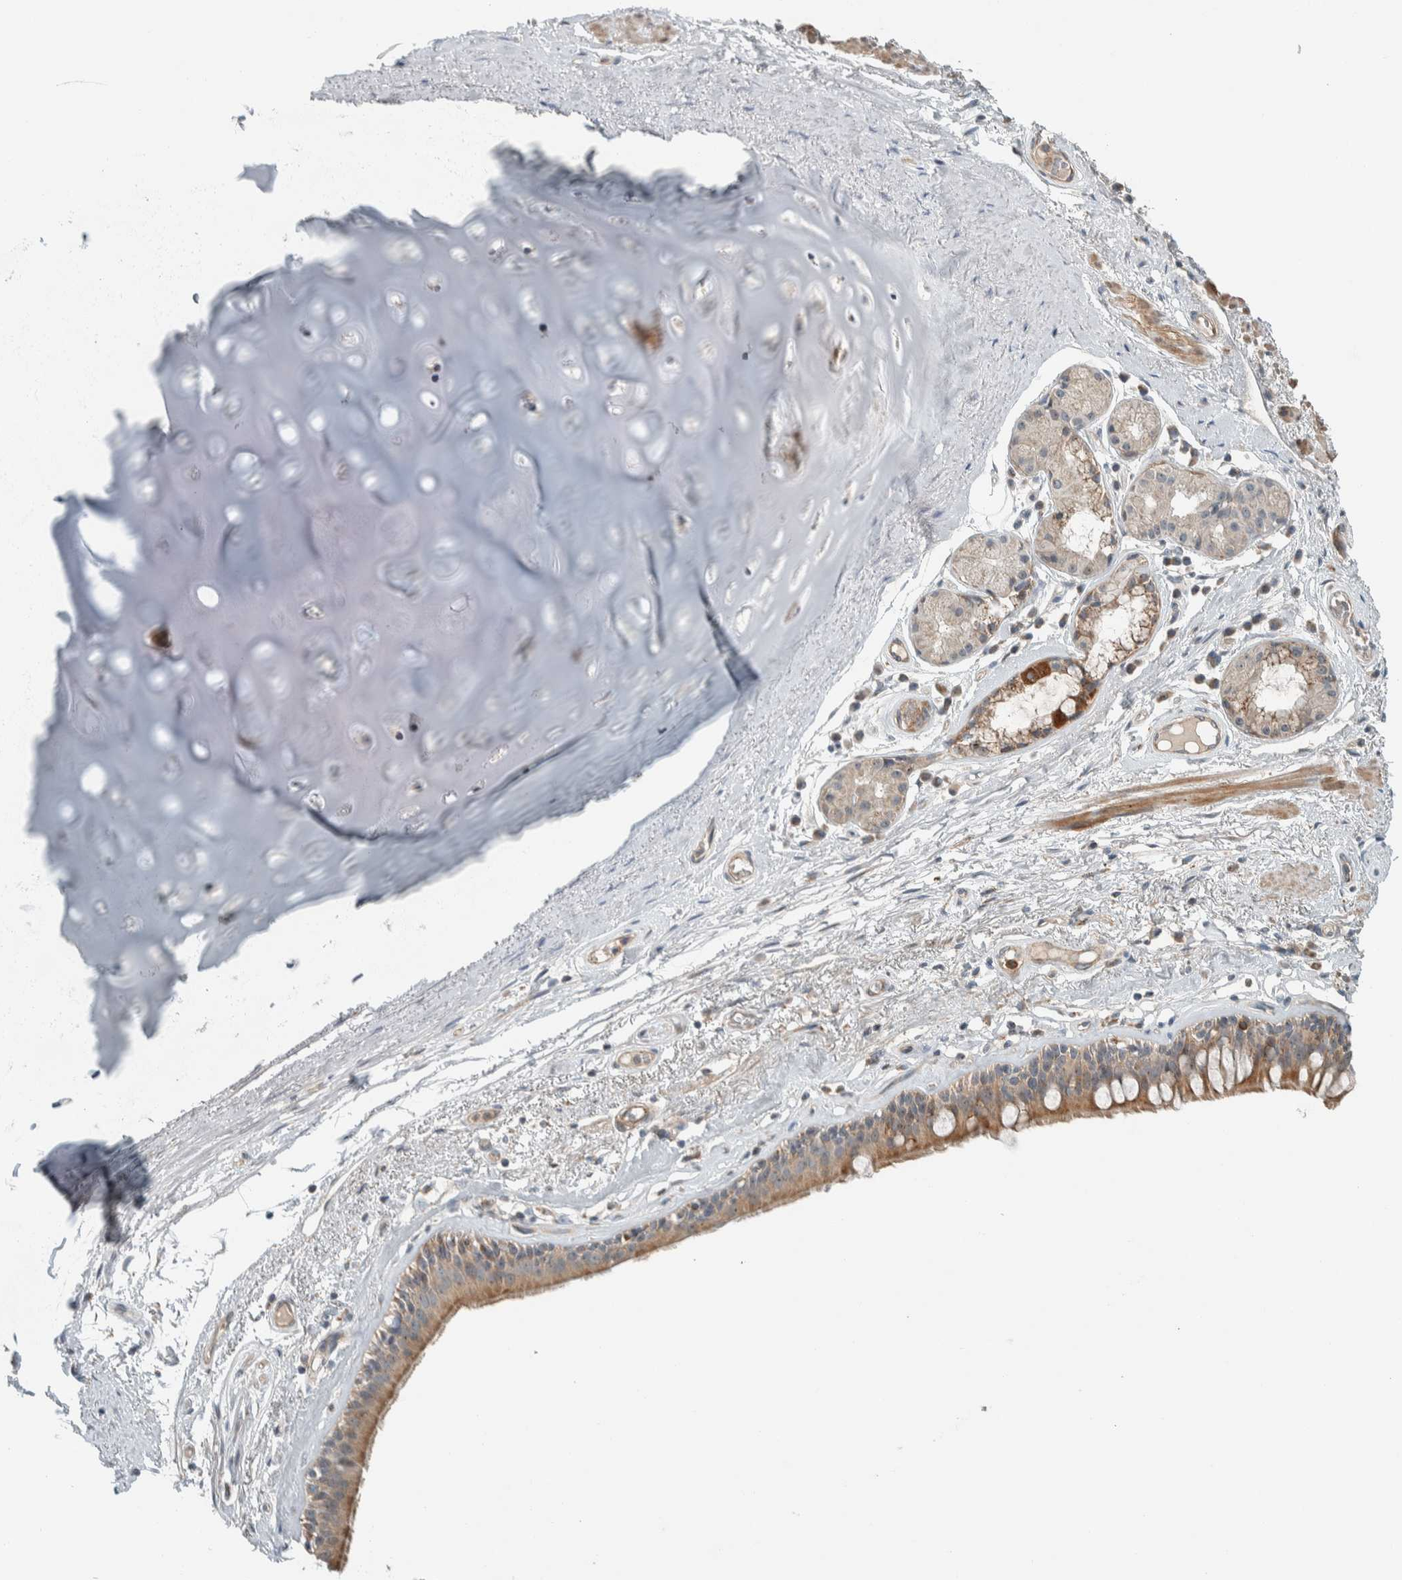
{"staining": {"intensity": "moderate", "quantity": ">75%", "location": "cytoplasmic/membranous"}, "tissue": "bronchus", "cell_type": "Respiratory epithelial cells", "image_type": "normal", "snomed": [{"axis": "morphology", "description": "Normal tissue, NOS"}, {"axis": "topography", "description": "Cartilage tissue"}], "caption": "A micrograph showing moderate cytoplasmic/membranous expression in about >75% of respiratory epithelial cells in normal bronchus, as visualized by brown immunohistochemical staining.", "gene": "SLFN12L", "patient": {"sex": "female", "age": 63}}